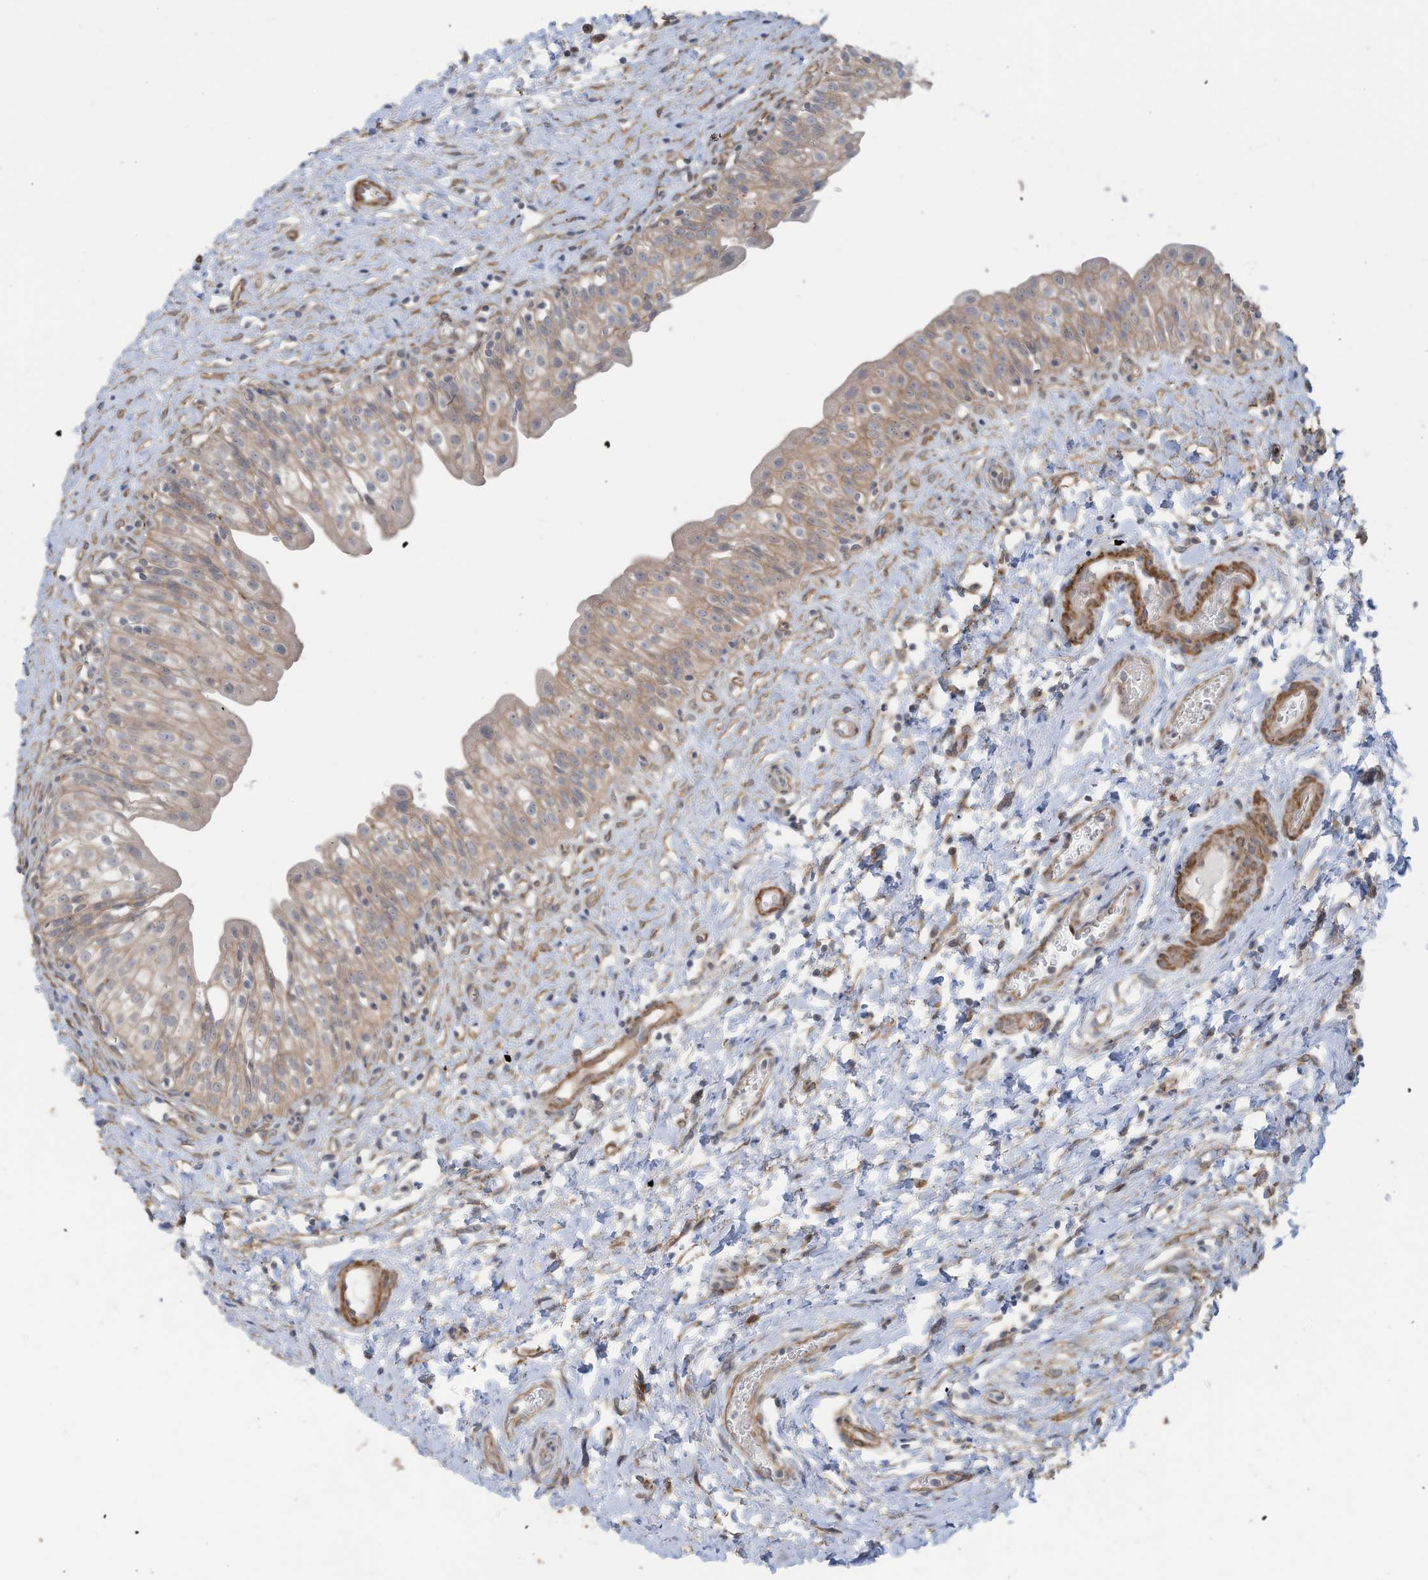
{"staining": {"intensity": "weak", "quantity": ">75%", "location": "cytoplasmic/membranous"}, "tissue": "urinary bladder", "cell_type": "Urothelial cells", "image_type": "normal", "snomed": [{"axis": "morphology", "description": "Normal tissue, NOS"}, {"axis": "topography", "description": "Urinary bladder"}], "caption": "Protein staining reveals weak cytoplasmic/membranous expression in about >75% of urothelial cells in benign urinary bladder.", "gene": "SLC17A7", "patient": {"sex": "male", "age": 51}}